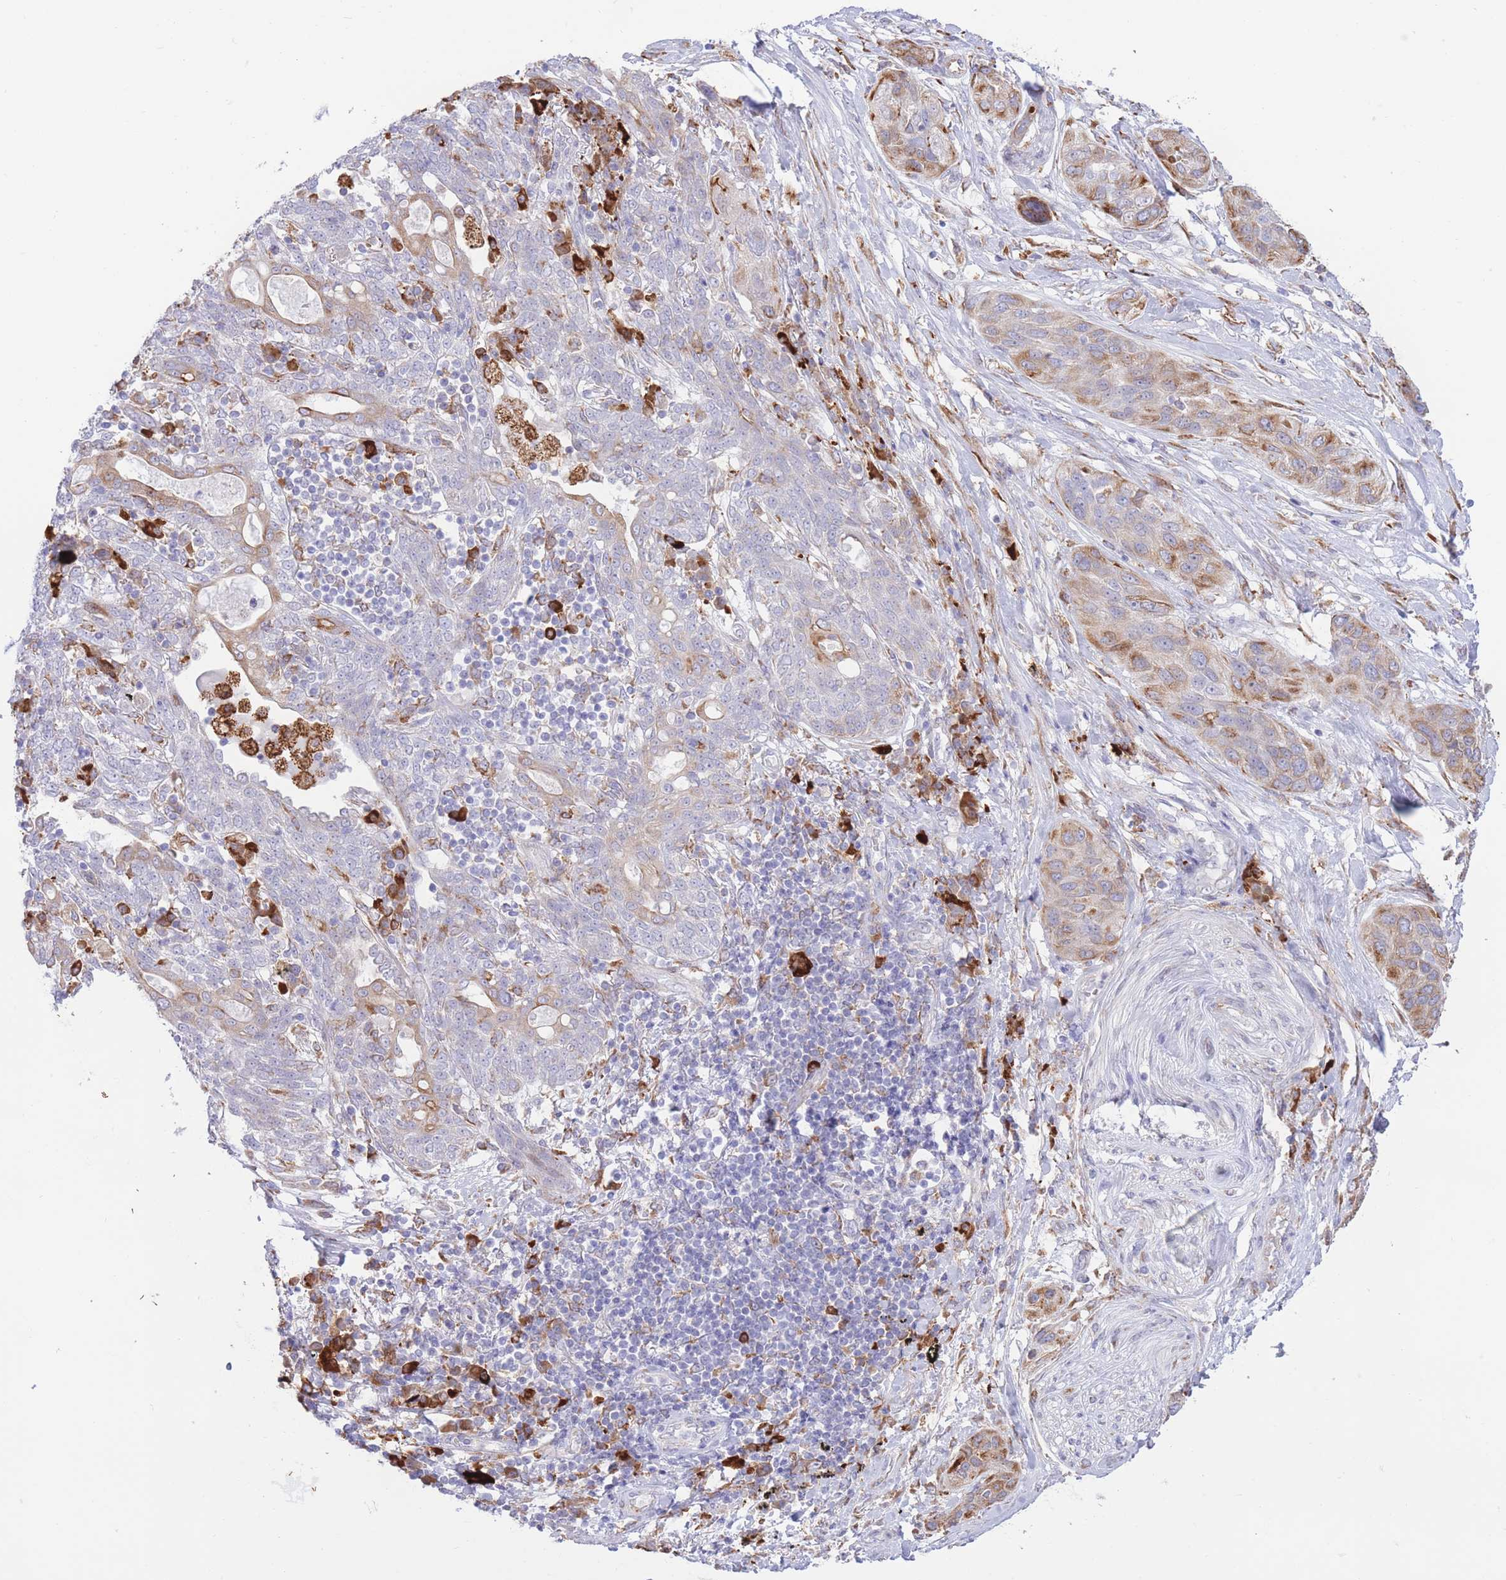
{"staining": {"intensity": "moderate", "quantity": "<25%", "location": "cytoplasmic/membranous"}, "tissue": "lung cancer", "cell_type": "Tumor cells", "image_type": "cancer", "snomed": [{"axis": "morphology", "description": "Squamous cell carcinoma, NOS"}, {"axis": "topography", "description": "Lung"}], "caption": "Moderate cytoplasmic/membranous positivity is seen in about <25% of tumor cells in lung squamous cell carcinoma.", "gene": "MYDGF", "patient": {"sex": "female", "age": 70}}